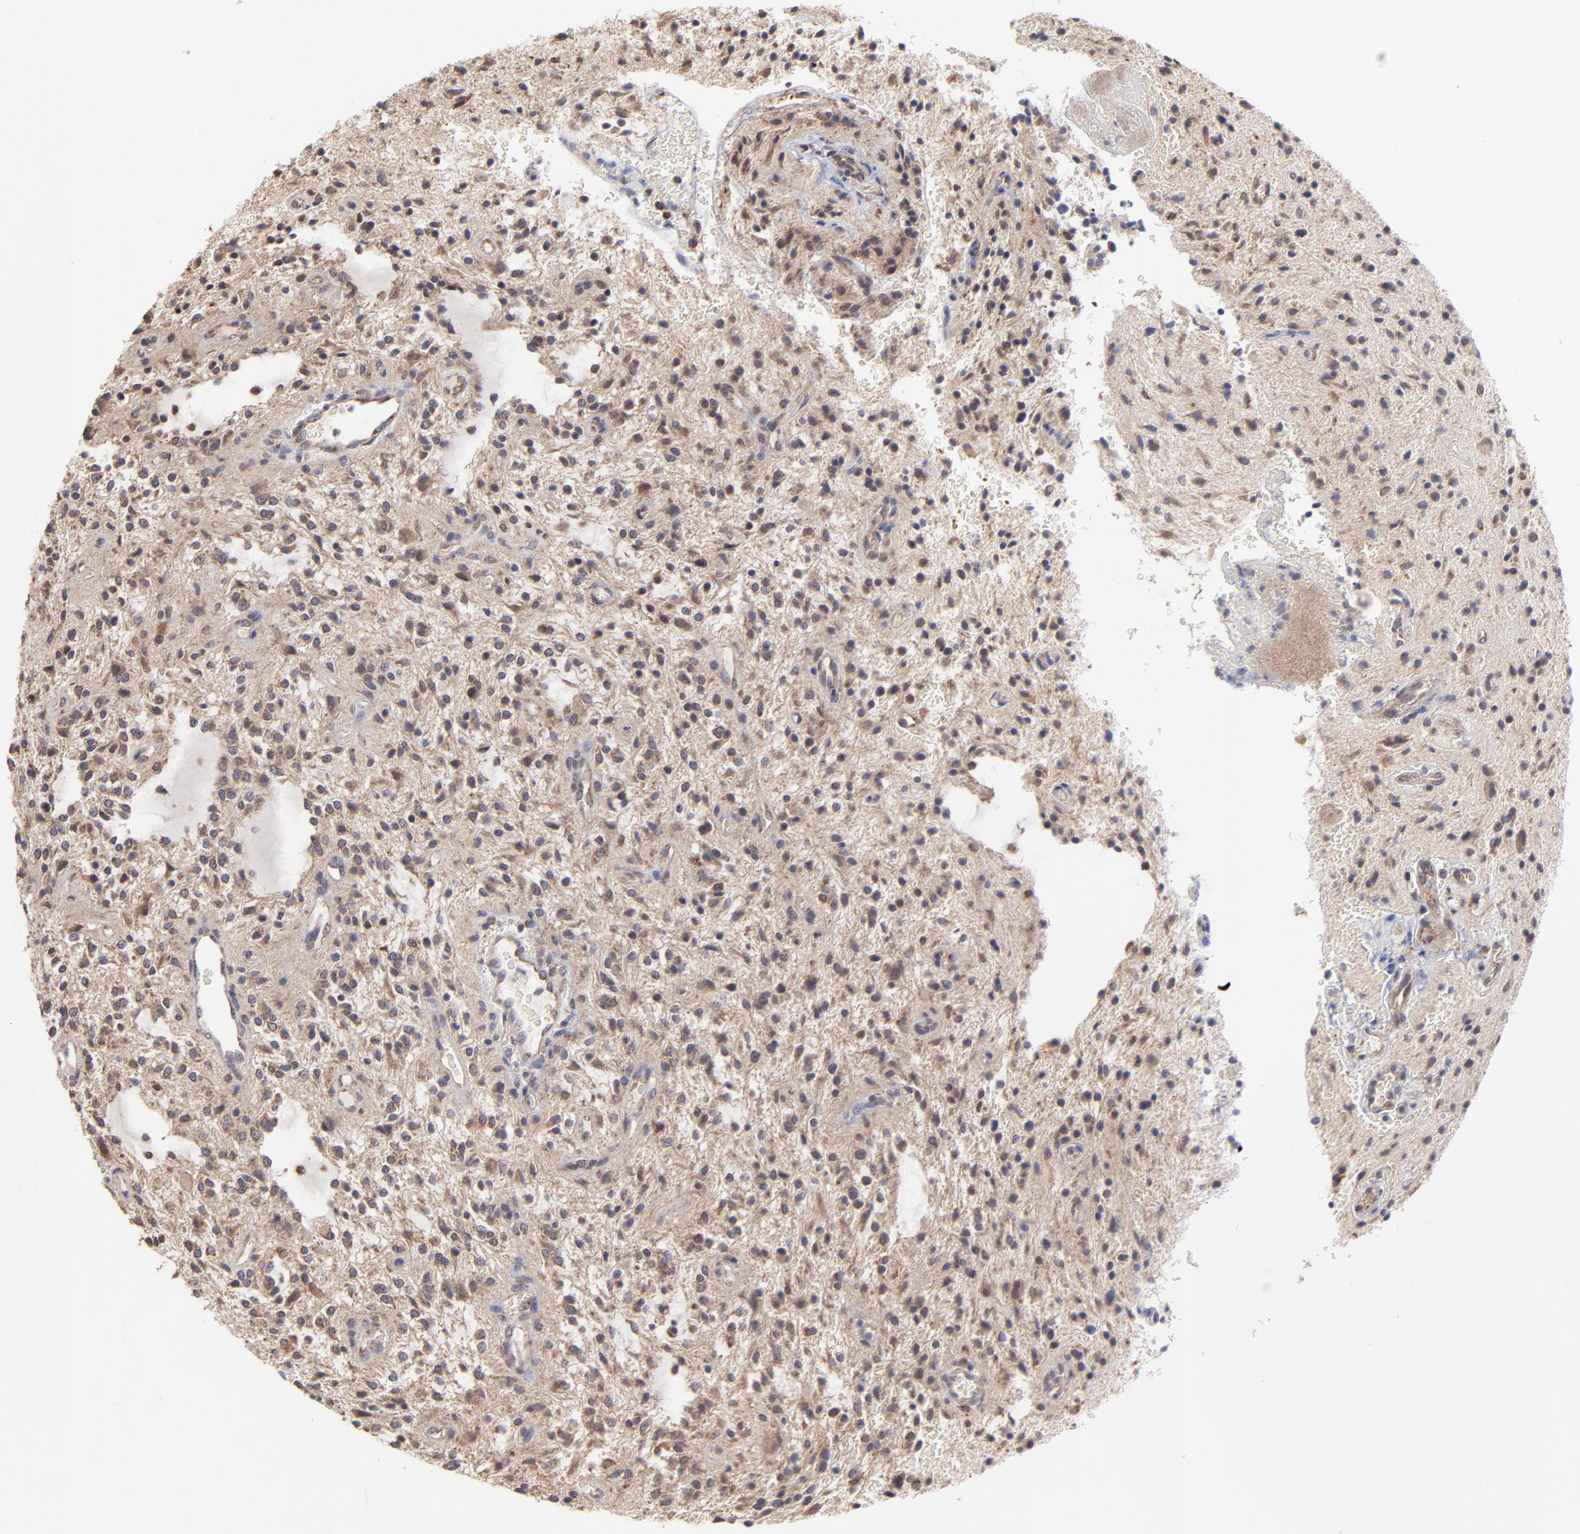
{"staining": {"intensity": "moderate", "quantity": ">75%", "location": "cytoplasmic/membranous"}, "tissue": "glioma", "cell_type": "Tumor cells", "image_type": "cancer", "snomed": [{"axis": "morphology", "description": "Glioma, malignant, NOS"}, {"axis": "topography", "description": "Cerebellum"}], "caption": "This image demonstrates immunohistochemistry (IHC) staining of glioma, with medium moderate cytoplasmic/membranous positivity in about >75% of tumor cells.", "gene": "UBE2H", "patient": {"sex": "female", "age": 10}}